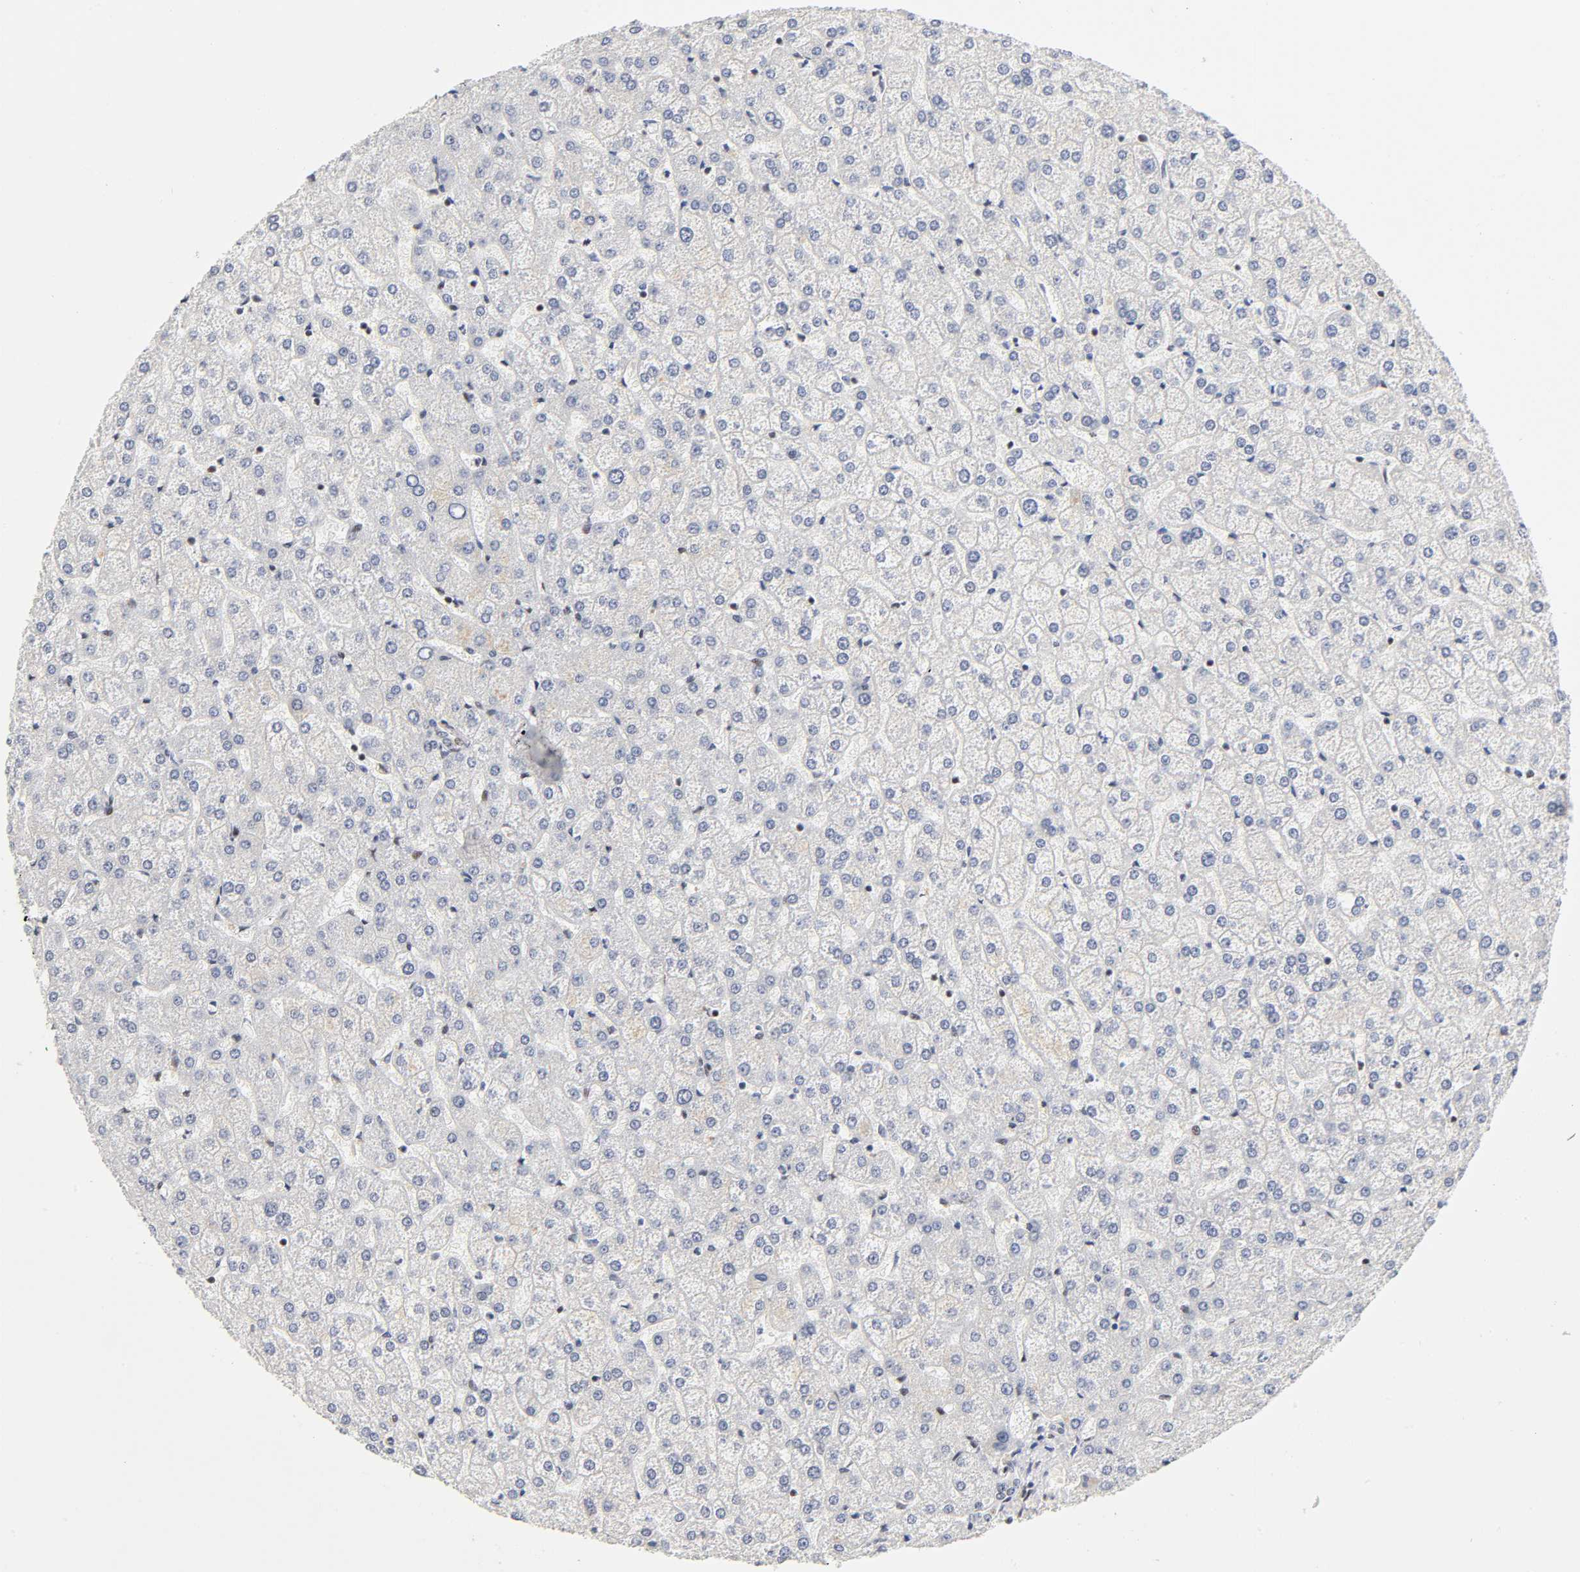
{"staining": {"intensity": "moderate", "quantity": "25%-75%", "location": "nuclear"}, "tissue": "liver", "cell_type": "Cholangiocytes", "image_type": "normal", "snomed": [{"axis": "morphology", "description": "Normal tissue, NOS"}, {"axis": "topography", "description": "Liver"}], "caption": "DAB immunohistochemical staining of normal human liver reveals moderate nuclear protein positivity in about 25%-75% of cholangiocytes.", "gene": "SP3", "patient": {"sex": "female", "age": 32}}